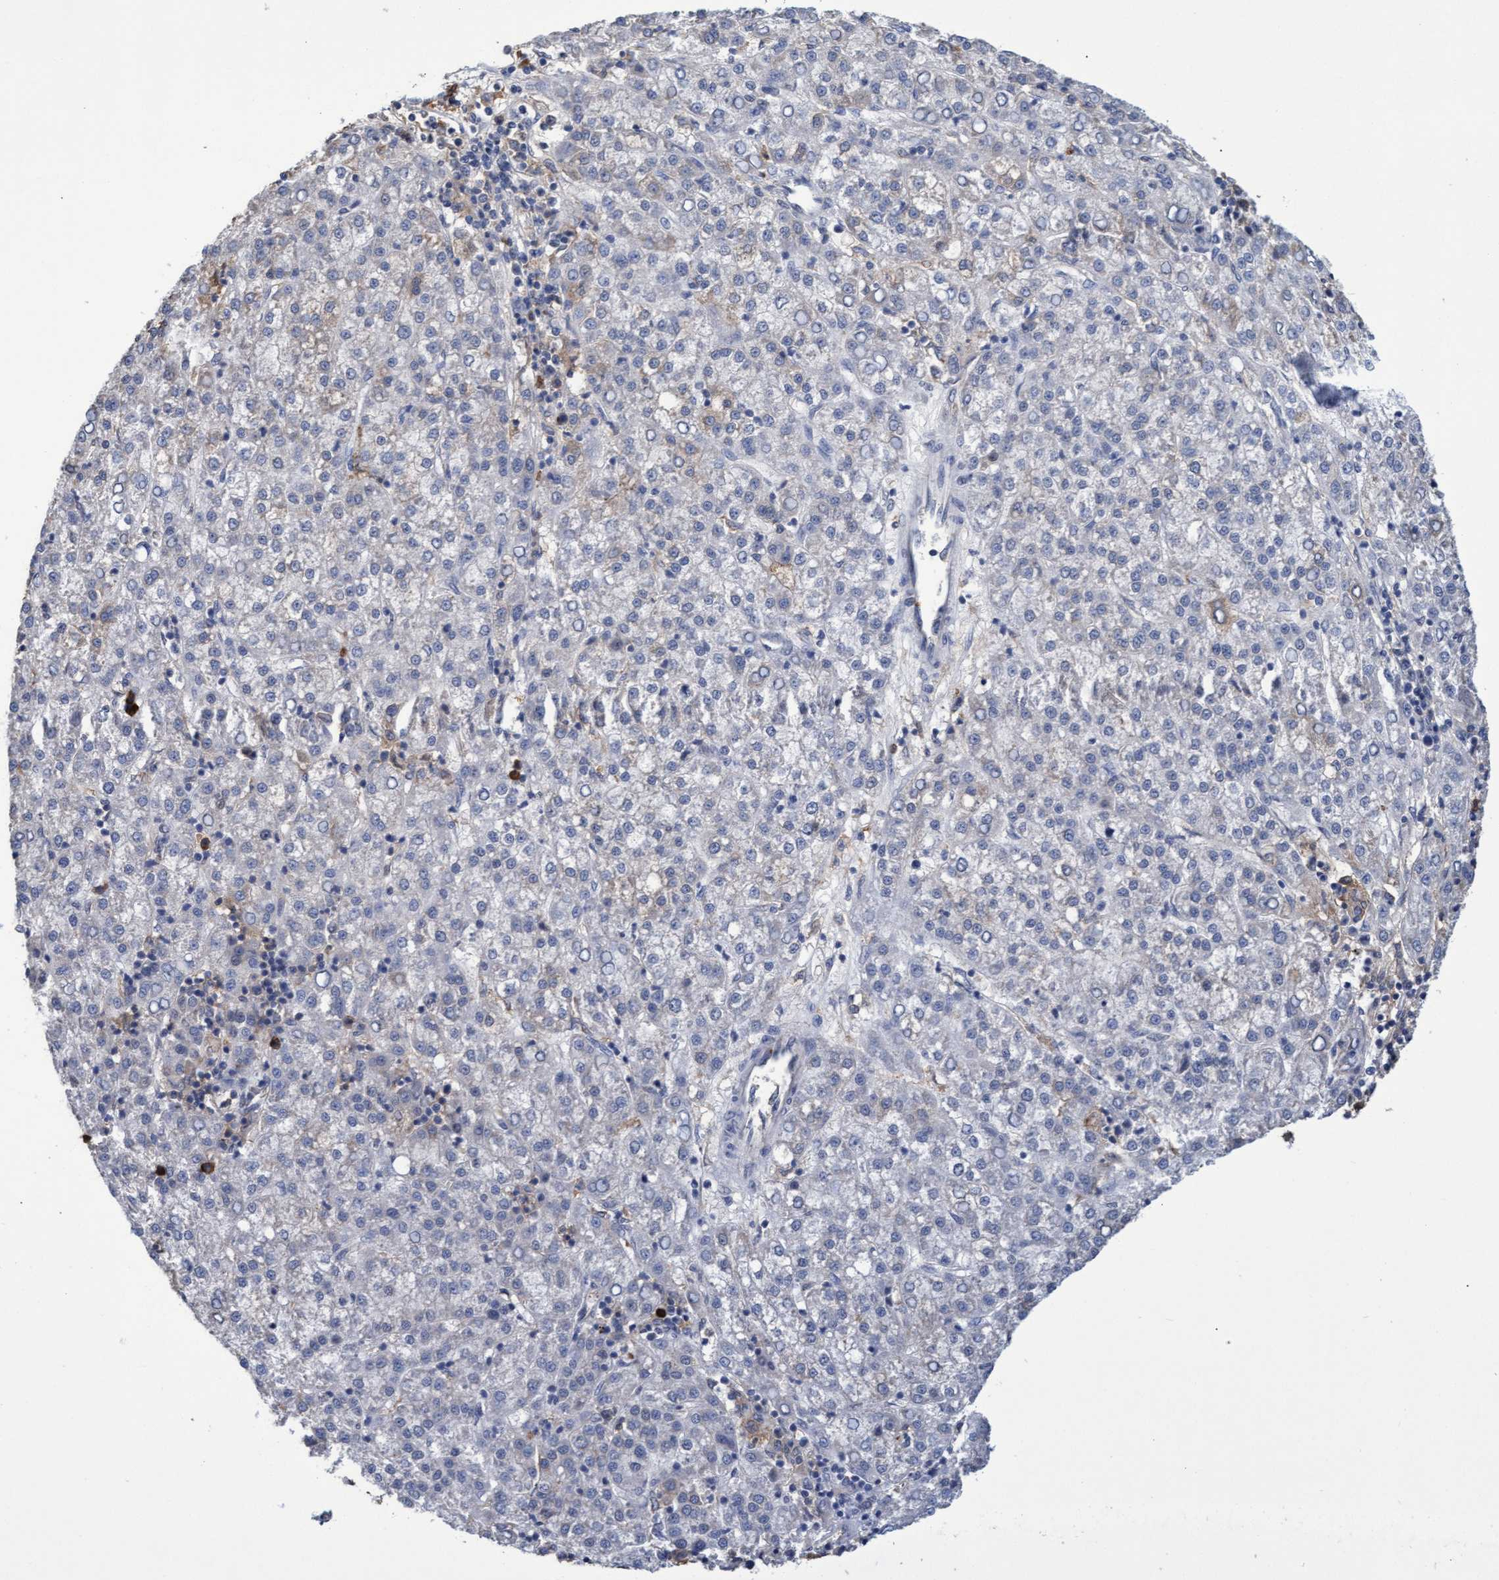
{"staining": {"intensity": "negative", "quantity": "none", "location": "none"}, "tissue": "liver cancer", "cell_type": "Tumor cells", "image_type": "cancer", "snomed": [{"axis": "morphology", "description": "Carcinoma, Hepatocellular, NOS"}, {"axis": "topography", "description": "Liver"}], "caption": "This is an IHC image of human hepatocellular carcinoma (liver). There is no positivity in tumor cells.", "gene": "GPR39", "patient": {"sex": "female", "age": 58}}